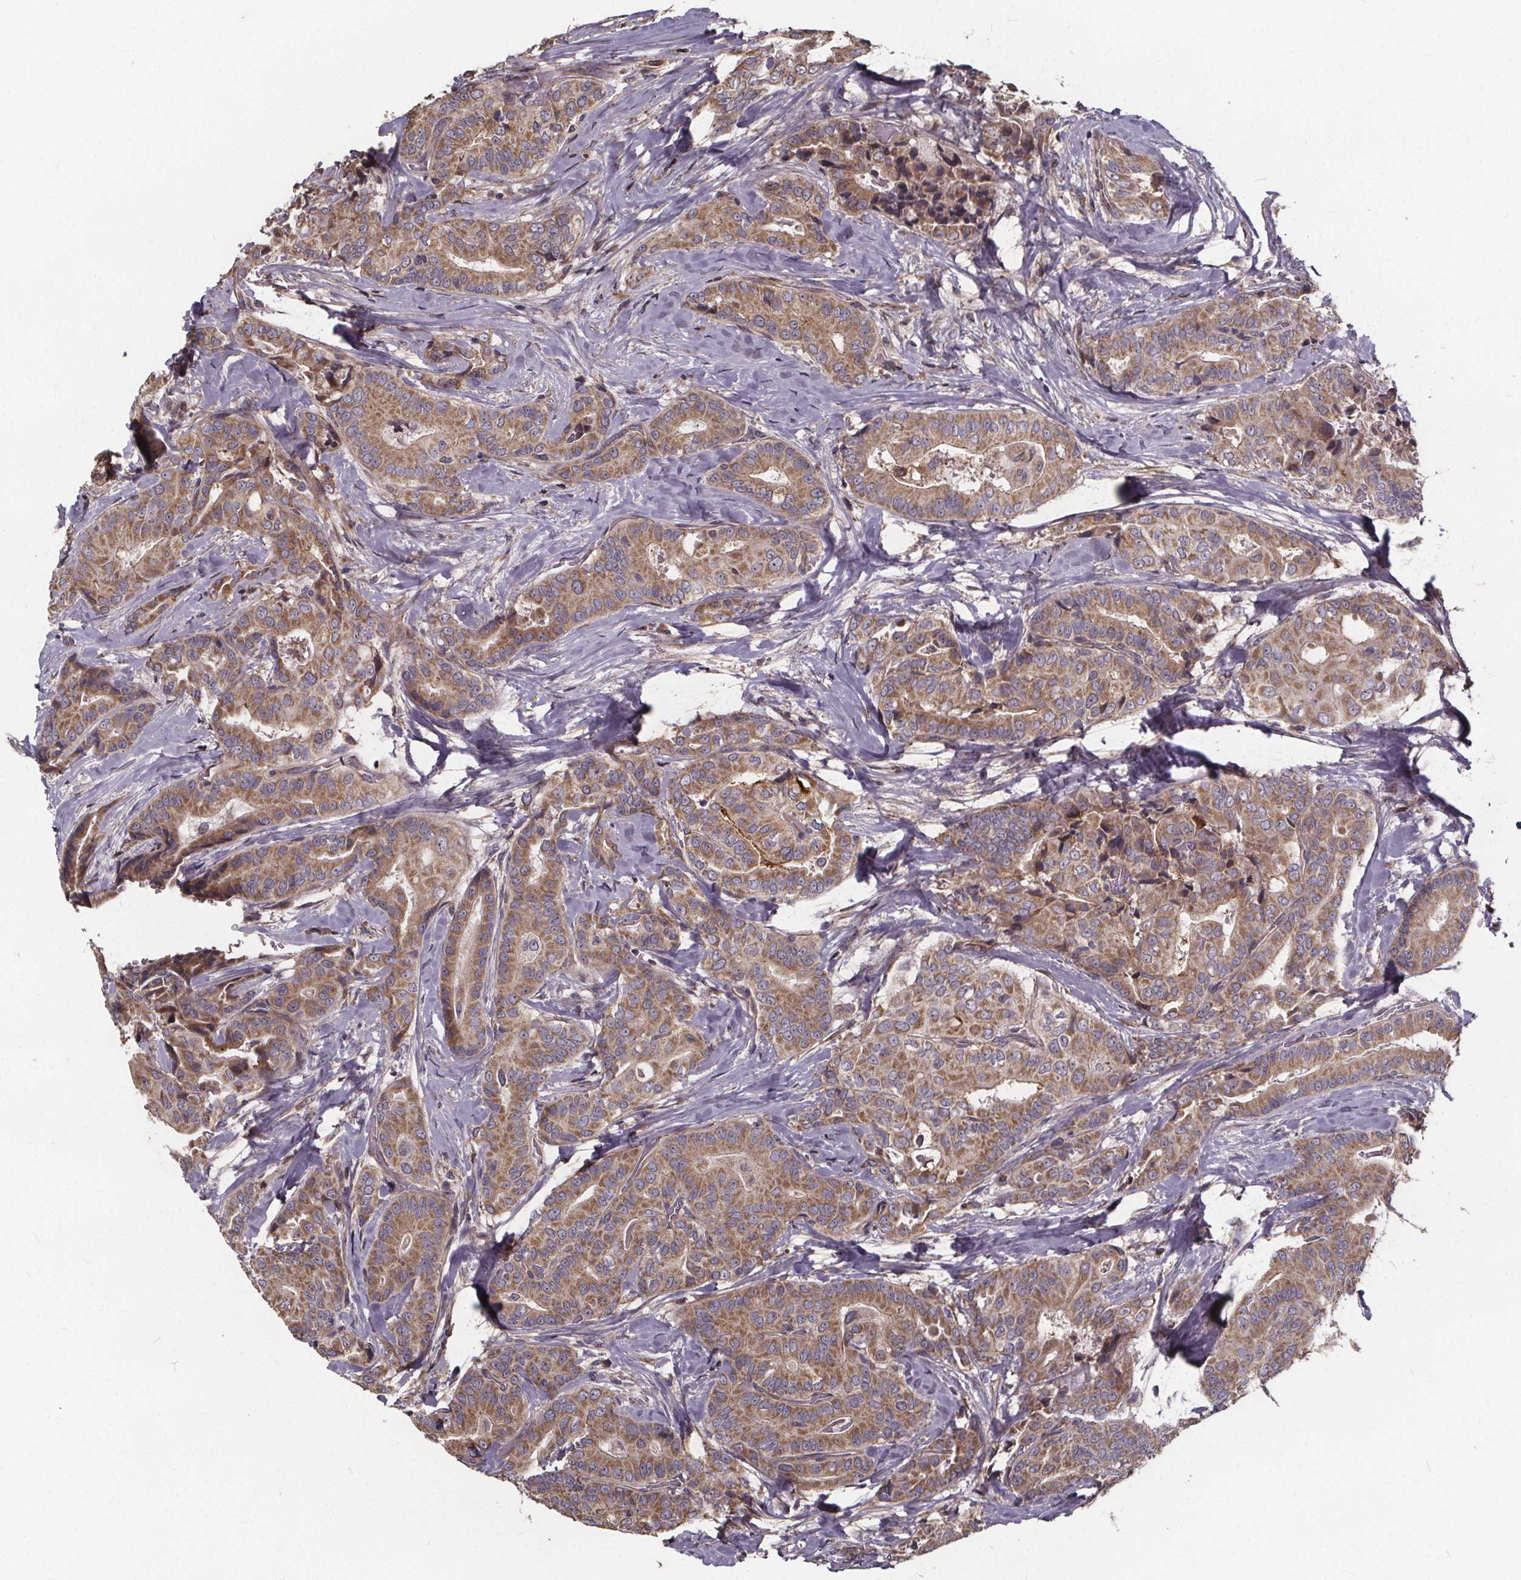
{"staining": {"intensity": "moderate", "quantity": ">75%", "location": "cytoplasmic/membranous"}, "tissue": "thyroid cancer", "cell_type": "Tumor cells", "image_type": "cancer", "snomed": [{"axis": "morphology", "description": "Papillary adenocarcinoma, NOS"}, {"axis": "topography", "description": "Thyroid gland"}], "caption": "A high-resolution micrograph shows IHC staining of thyroid papillary adenocarcinoma, which demonstrates moderate cytoplasmic/membranous expression in about >75% of tumor cells.", "gene": "YME1L1", "patient": {"sex": "male", "age": 61}}